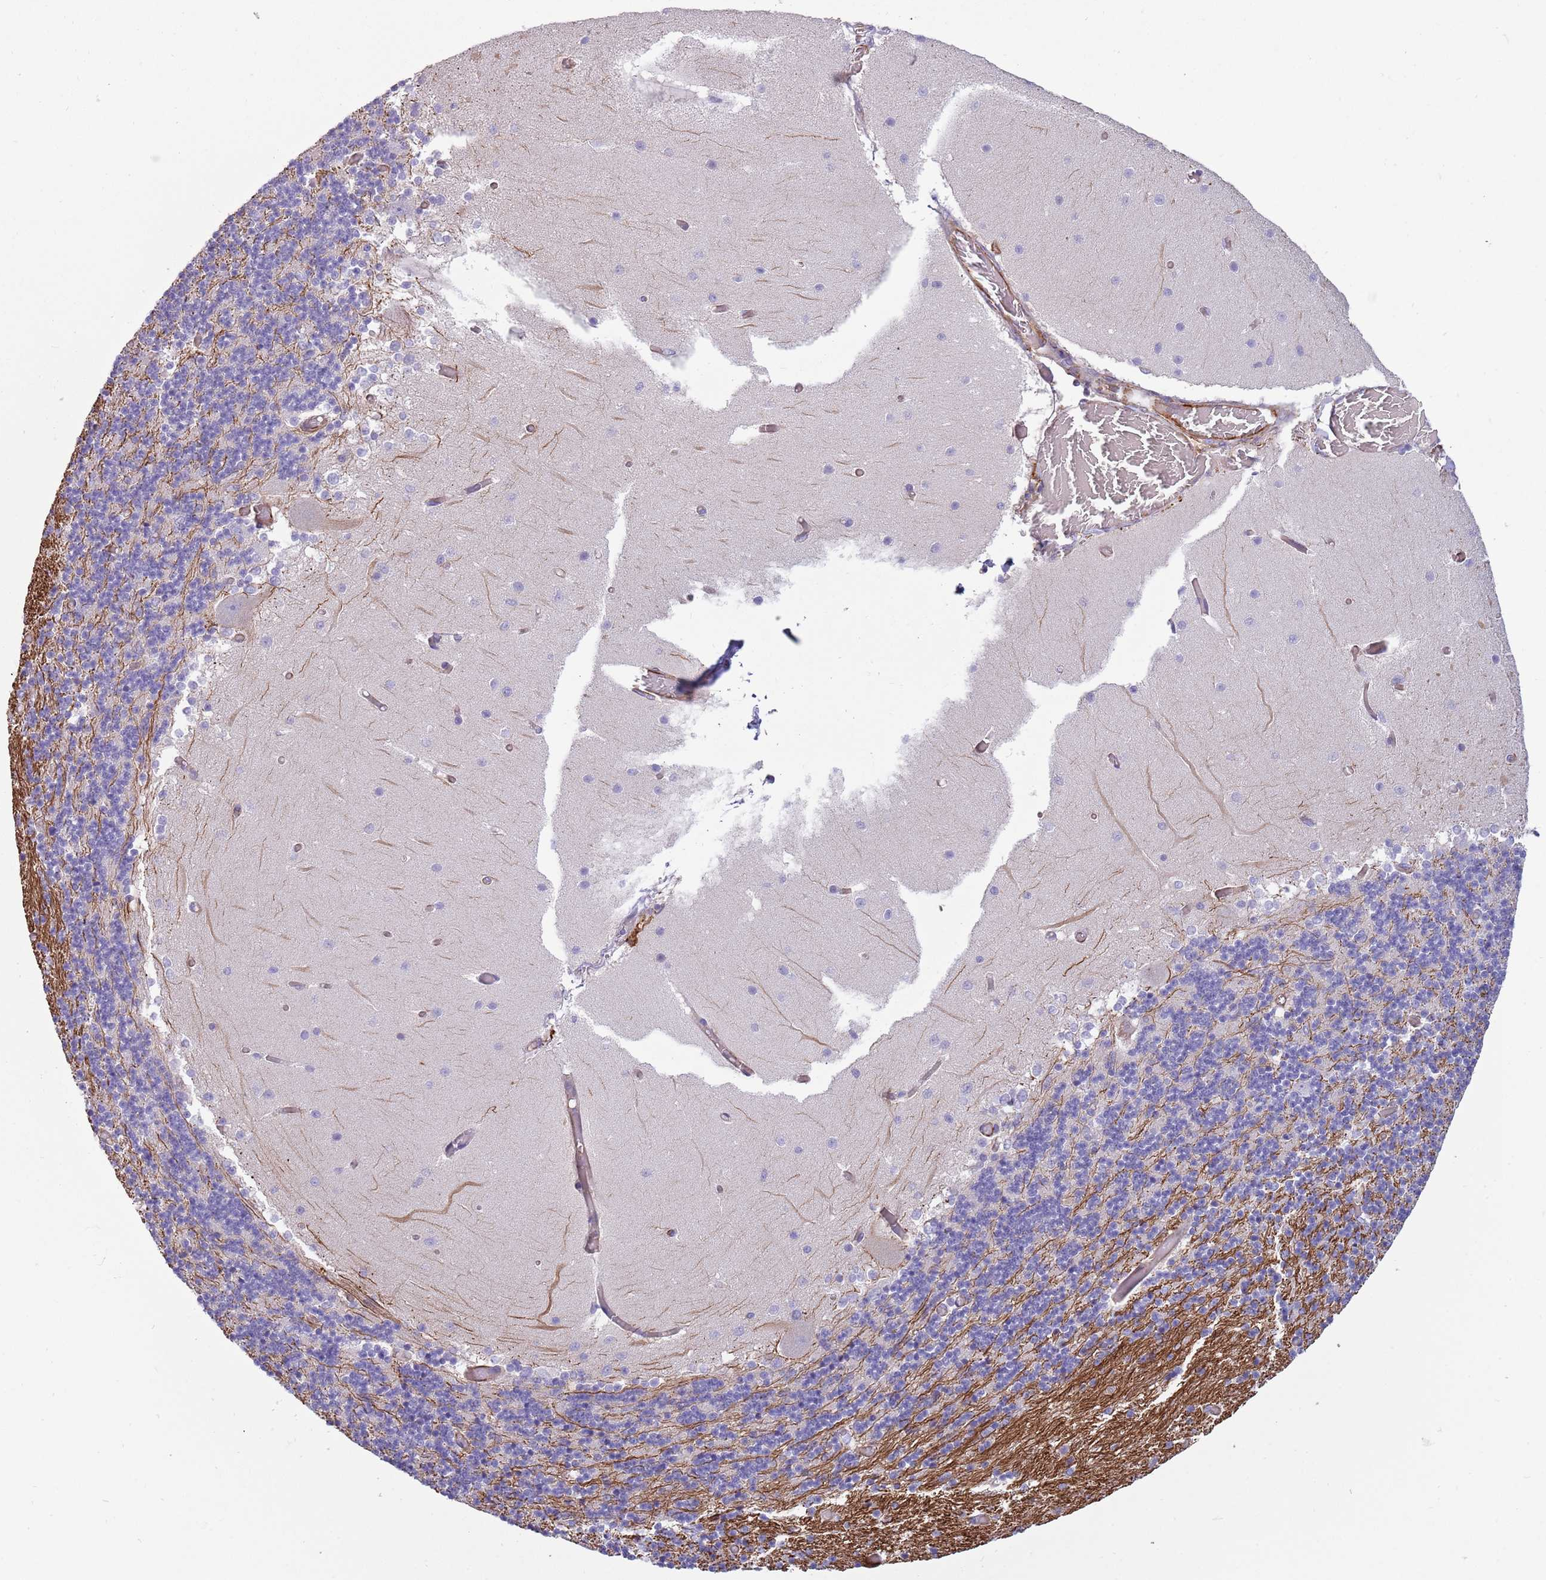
{"staining": {"intensity": "negative", "quantity": "none", "location": "none"}, "tissue": "cerebellum", "cell_type": "Cells in granular layer", "image_type": "normal", "snomed": [{"axis": "morphology", "description": "Normal tissue, NOS"}, {"axis": "topography", "description": "Cerebellum"}], "caption": "An immunohistochemistry (IHC) photomicrograph of normal cerebellum is shown. There is no staining in cells in granular layer of cerebellum.", "gene": "MOGAT1", "patient": {"sex": "female", "age": 28}}